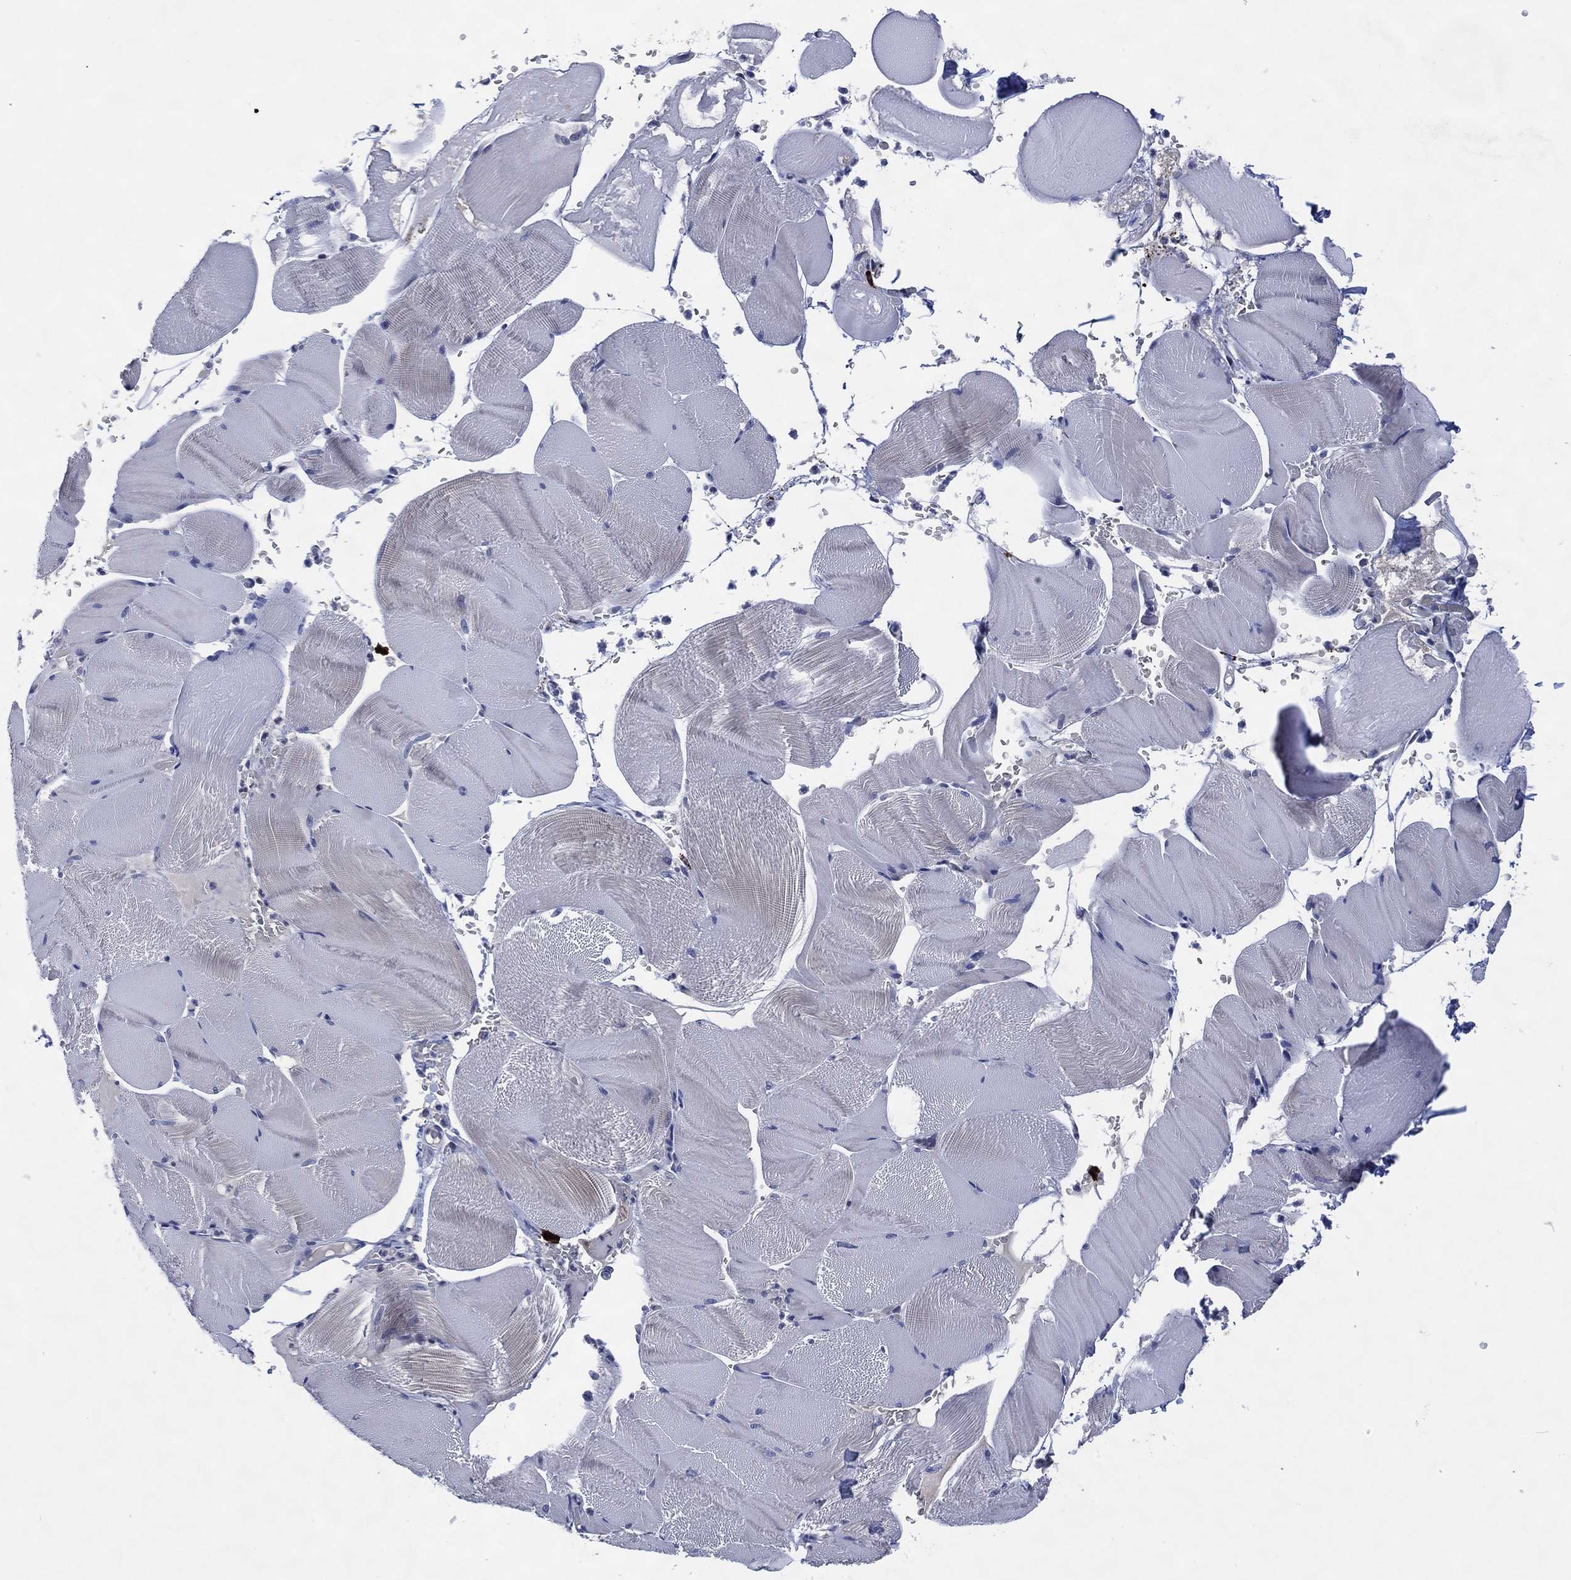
{"staining": {"intensity": "negative", "quantity": "none", "location": "none"}, "tissue": "skeletal muscle", "cell_type": "Myocytes", "image_type": "normal", "snomed": [{"axis": "morphology", "description": "Normal tissue, NOS"}, {"axis": "topography", "description": "Skeletal muscle"}], "caption": "Skeletal muscle stained for a protein using IHC shows no staining myocytes.", "gene": "USP26", "patient": {"sex": "male", "age": 56}}